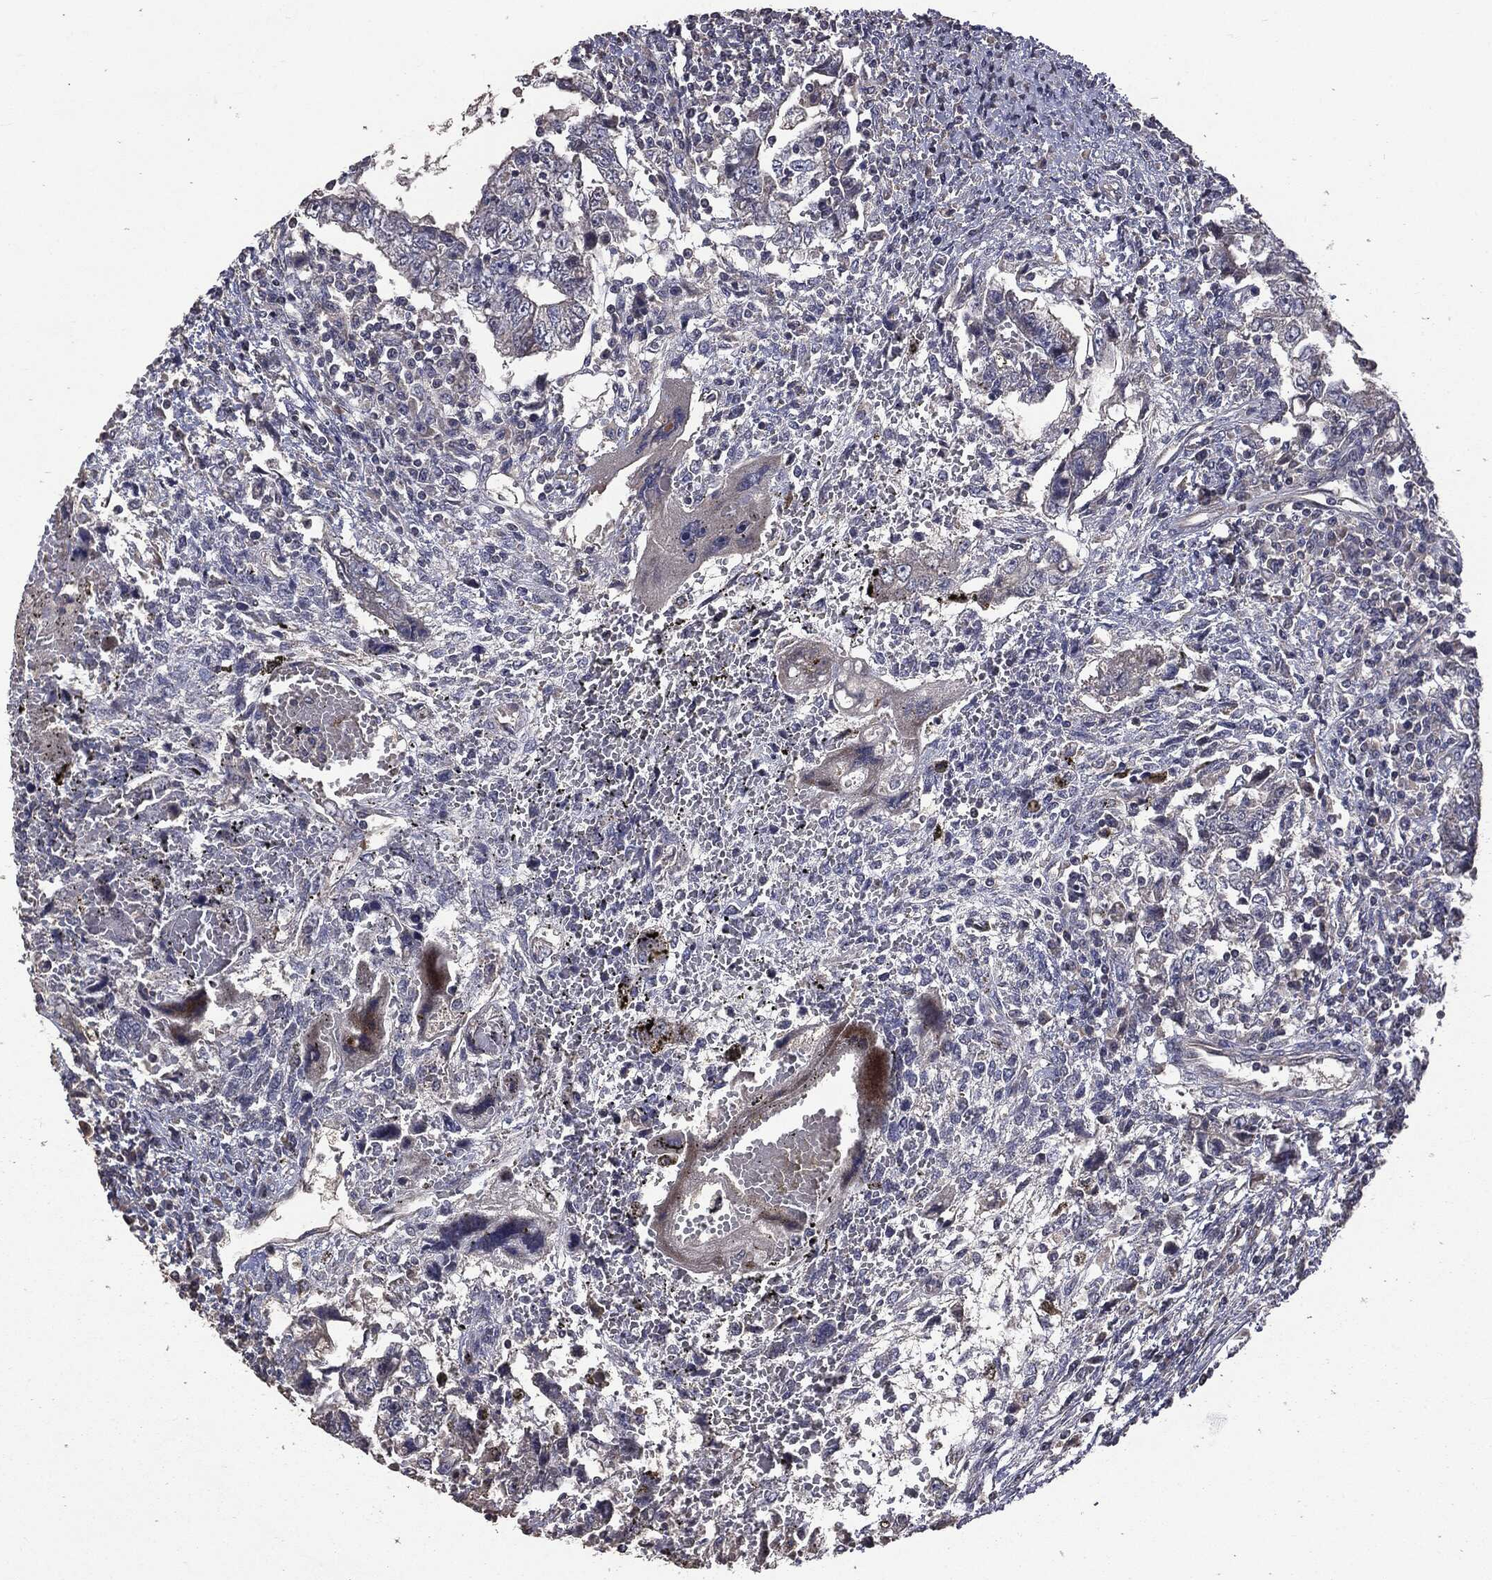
{"staining": {"intensity": "negative", "quantity": "none", "location": "none"}, "tissue": "testis cancer", "cell_type": "Tumor cells", "image_type": "cancer", "snomed": [{"axis": "morphology", "description": "Carcinoma, Embryonal, NOS"}, {"axis": "topography", "description": "Testis"}], "caption": "Immunohistochemistry image of neoplastic tissue: human embryonal carcinoma (testis) stained with DAB reveals no significant protein positivity in tumor cells. Brightfield microscopy of immunohistochemistry (IHC) stained with DAB (3,3'-diaminobenzidine) (brown) and hematoxylin (blue), captured at high magnification.", "gene": "MTOR", "patient": {"sex": "male", "age": 26}}